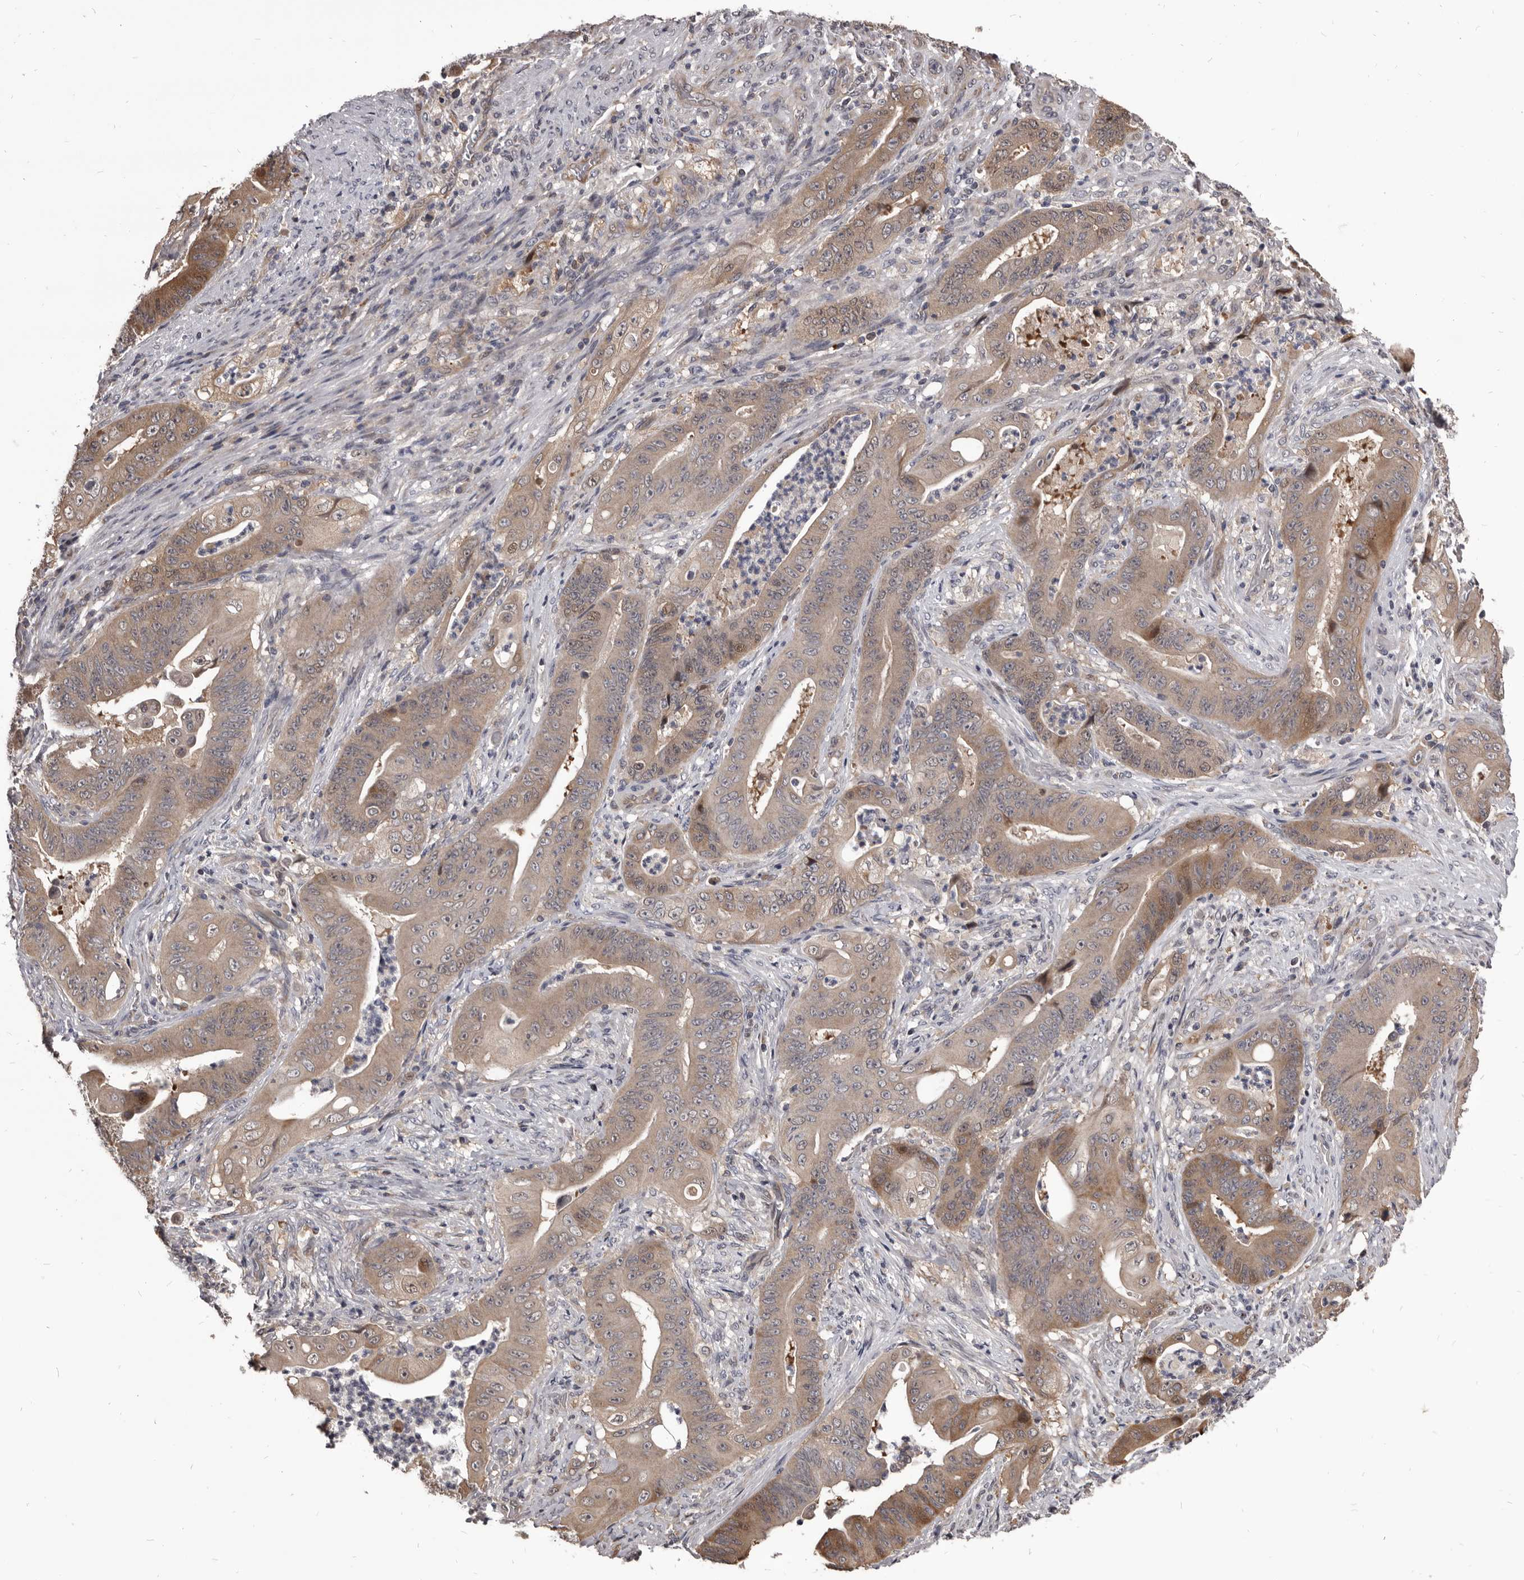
{"staining": {"intensity": "moderate", "quantity": "25%-75%", "location": "cytoplasmic/membranous"}, "tissue": "stomach cancer", "cell_type": "Tumor cells", "image_type": "cancer", "snomed": [{"axis": "morphology", "description": "Adenocarcinoma, NOS"}, {"axis": "topography", "description": "Stomach"}], "caption": "An image of human adenocarcinoma (stomach) stained for a protein exhibits moderate cytoplasmic/membranous brown staining in tumor cells.", "gene": "MAP3K14", "patient": {"sex": "female", "age": 73}}